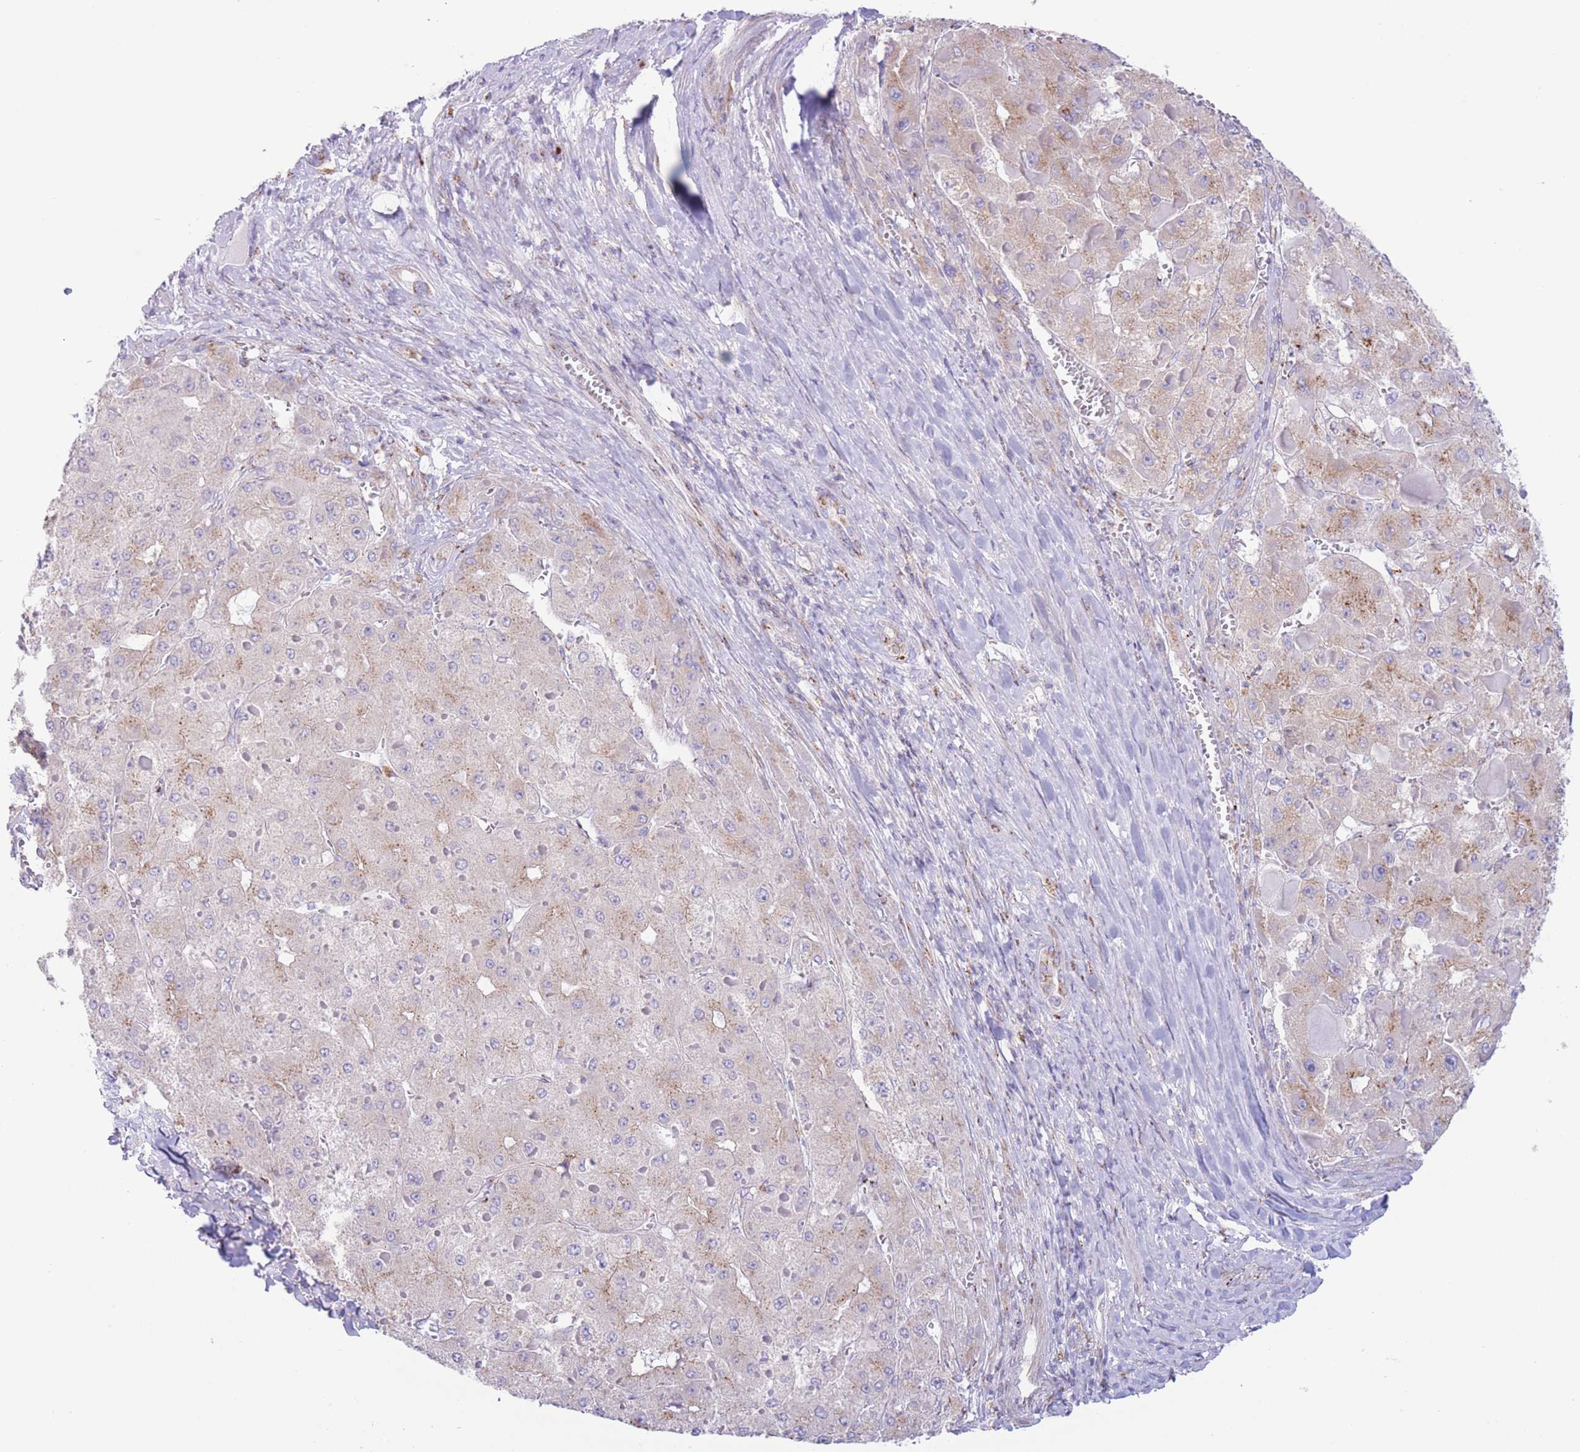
{"staining": {"intensity": "weak", "quantity": "25%-75%", "location": "cytoplasmic/membranous"}, "tissue": "liver cancer", "cell_type": "Tumor cells", "image_type": "cancer", "snomed": [{"axis": "morphology", "description": "Carcinoma, Hepatocellular, NOS"}, {"axis": "topography", "description": "Liver"}], "caption": "Liver cancer (hepatocellular carcinoma) stained with immunohistochemistry (IHC) displays weak cytoplasmic/membranous staining in about 25%-75% of tumor cells. (DAB = brown stain, brightfield microscopy at high magnification).", "gene": "MPND", "patient": {"sex": "female", "age": 73}}